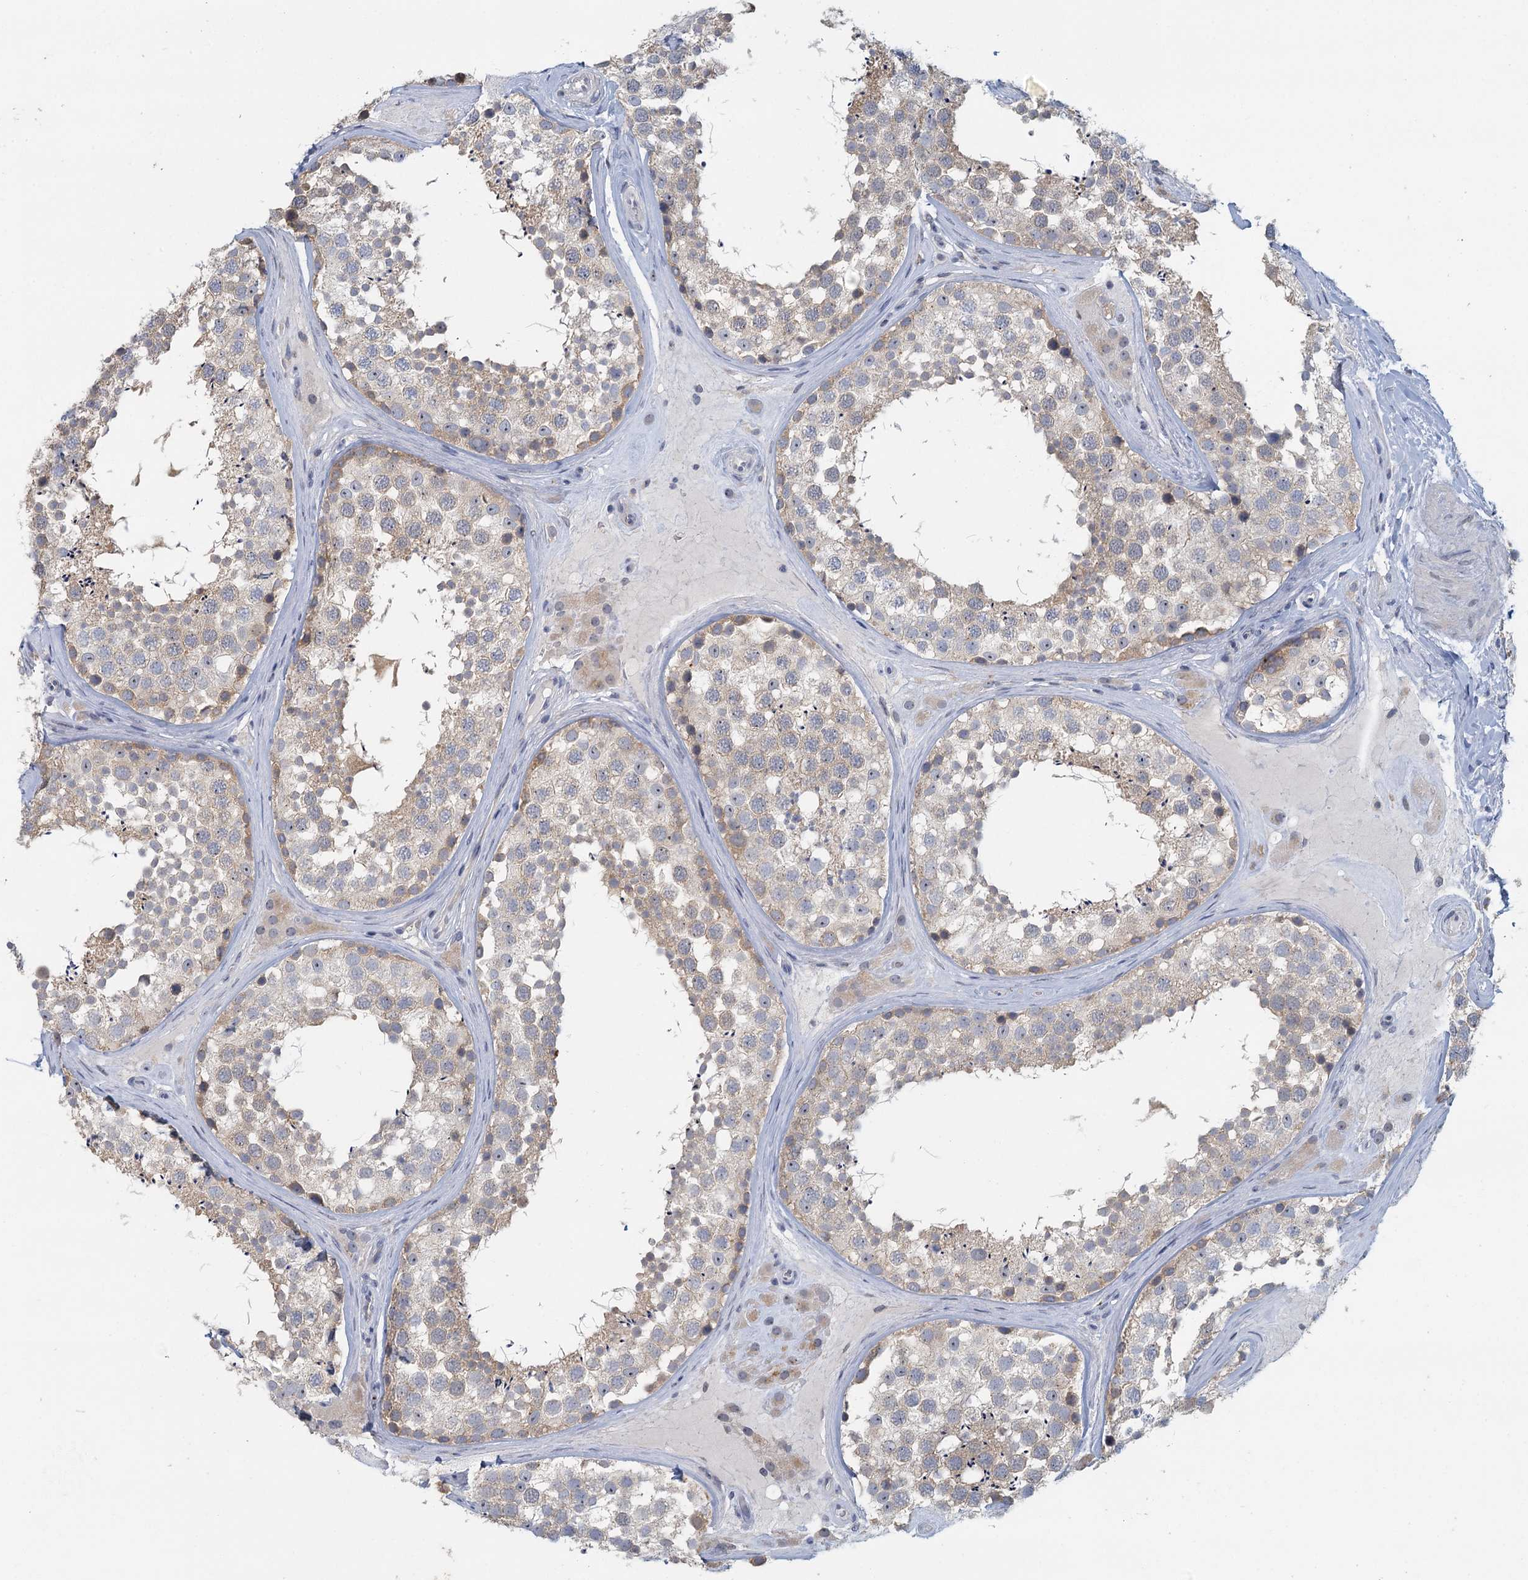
{"staining": {"intensity": "weak", "quantity": "25%-75%", "location": "cytoplasmic/membranous"}, "tissue": "testis", "cell_type": "Cells in seminiferous ducts", "image_type": "normal", "snomed": [{"axis": "morphology", "description": "Normal tissue, NOS"}, {"axis": "topography", "description": "Testis"}], "caption": "A micrograph of testis stained for a protein demonstrates weak cytoplasmic/membranous brown staining in cells in seminiferous ducts.", "gene": "MYO7B", "patient": {"sex": "male", "age": 46}}